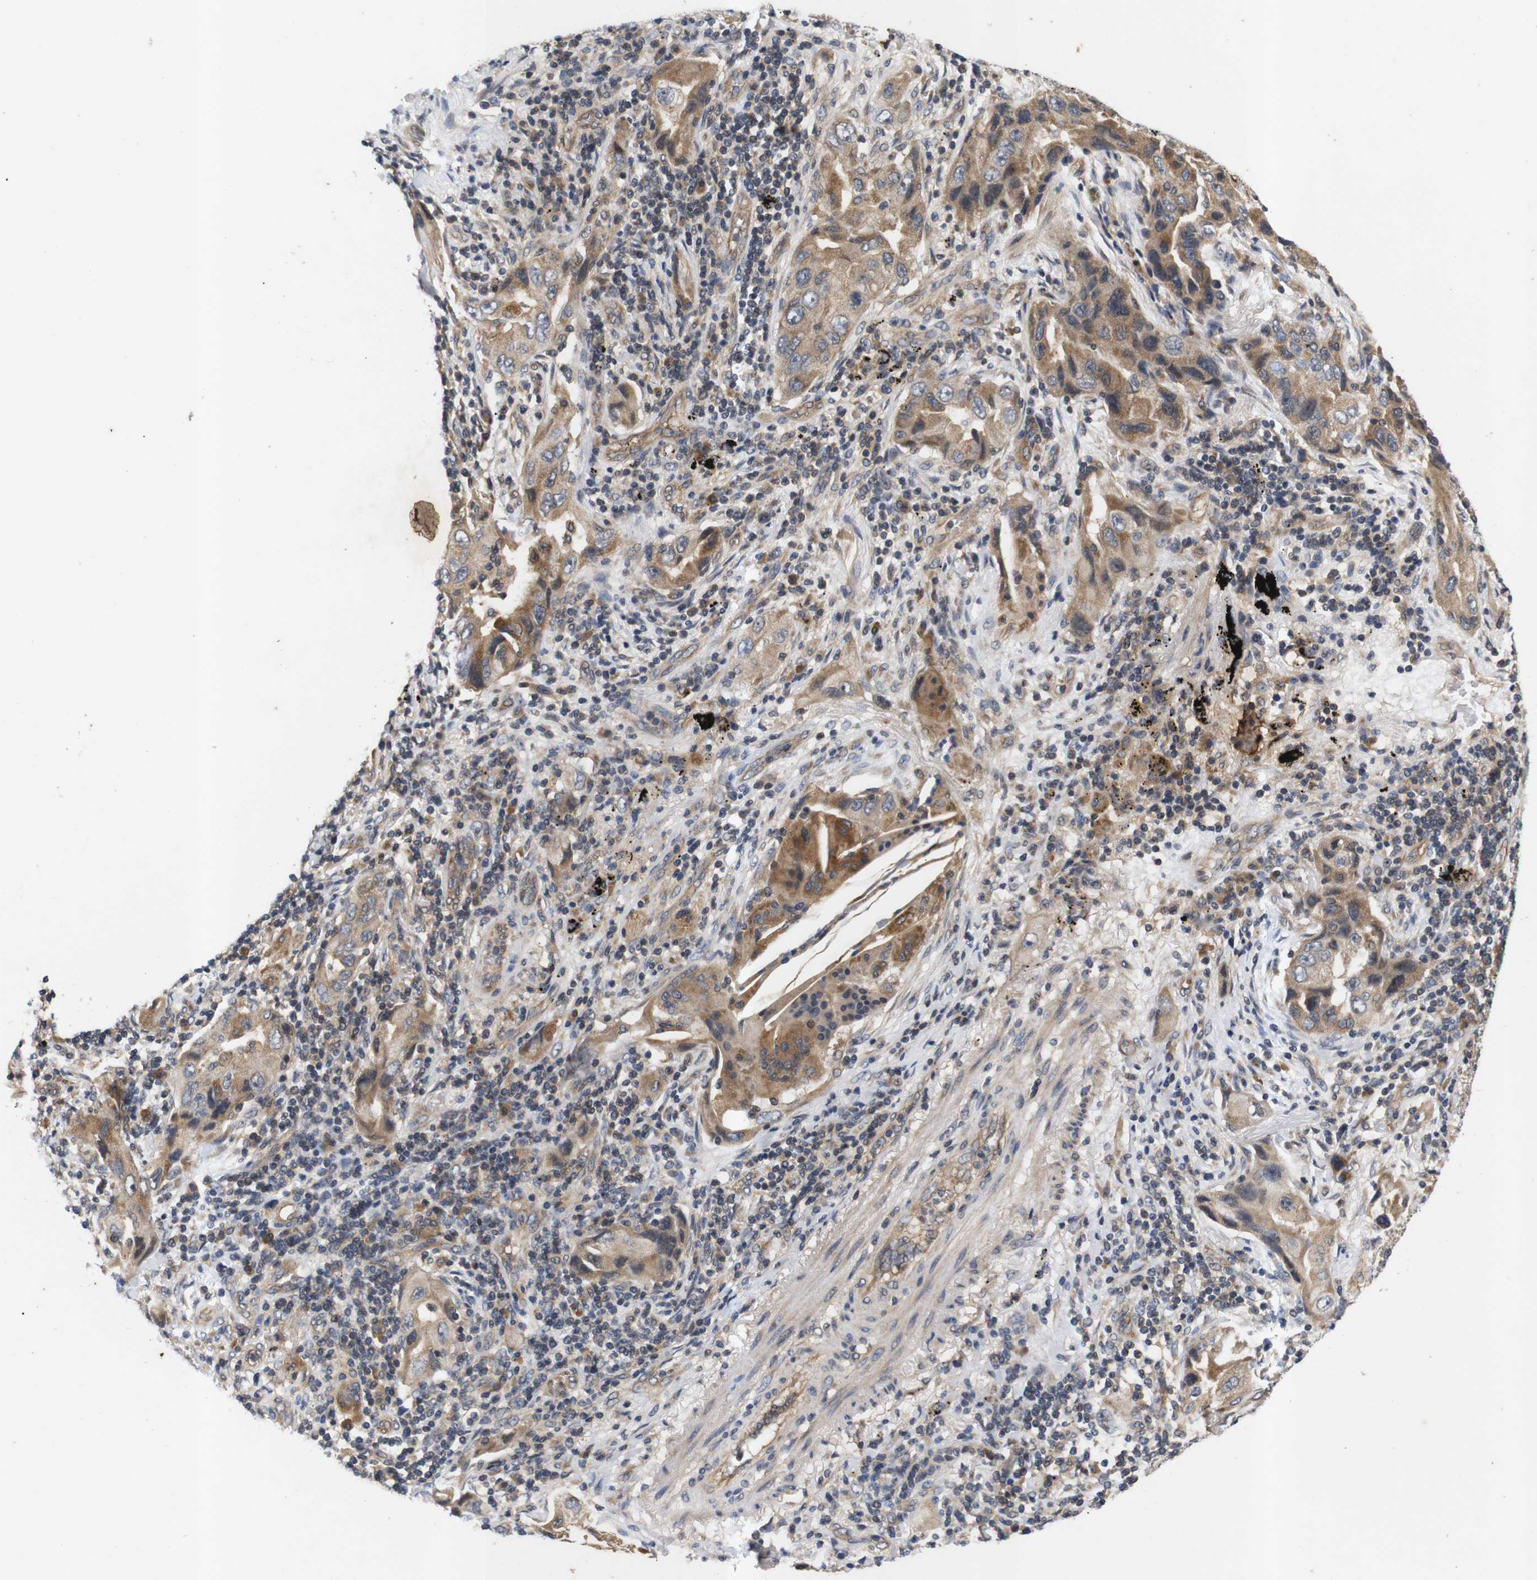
{"staining": {"intensity": "moderate", "quantity": ">75%", "location": "cytoplasmic/membranous"}, "tissue": "lung cancer", "cell_type": "Tumor cells", "image_type": "cancer", "snomed": [{"axis": "morphology", "description": "Adenocarcinoma, NOS"}, {"axis": "topography", "description": "Lung"}], "caption": "Immunohistochemistry (IHC) micrograph of neoplastic tissue: lung cancer stained using IHC reveals medium levels of moderate protein expression localized specifically in the cytoplasmic/membranous of tumor cells, appearing as a cytoplasmic/membranous brown color.", "gene": "RIPK1", "patient": {"sex": "female", "age": 65}}